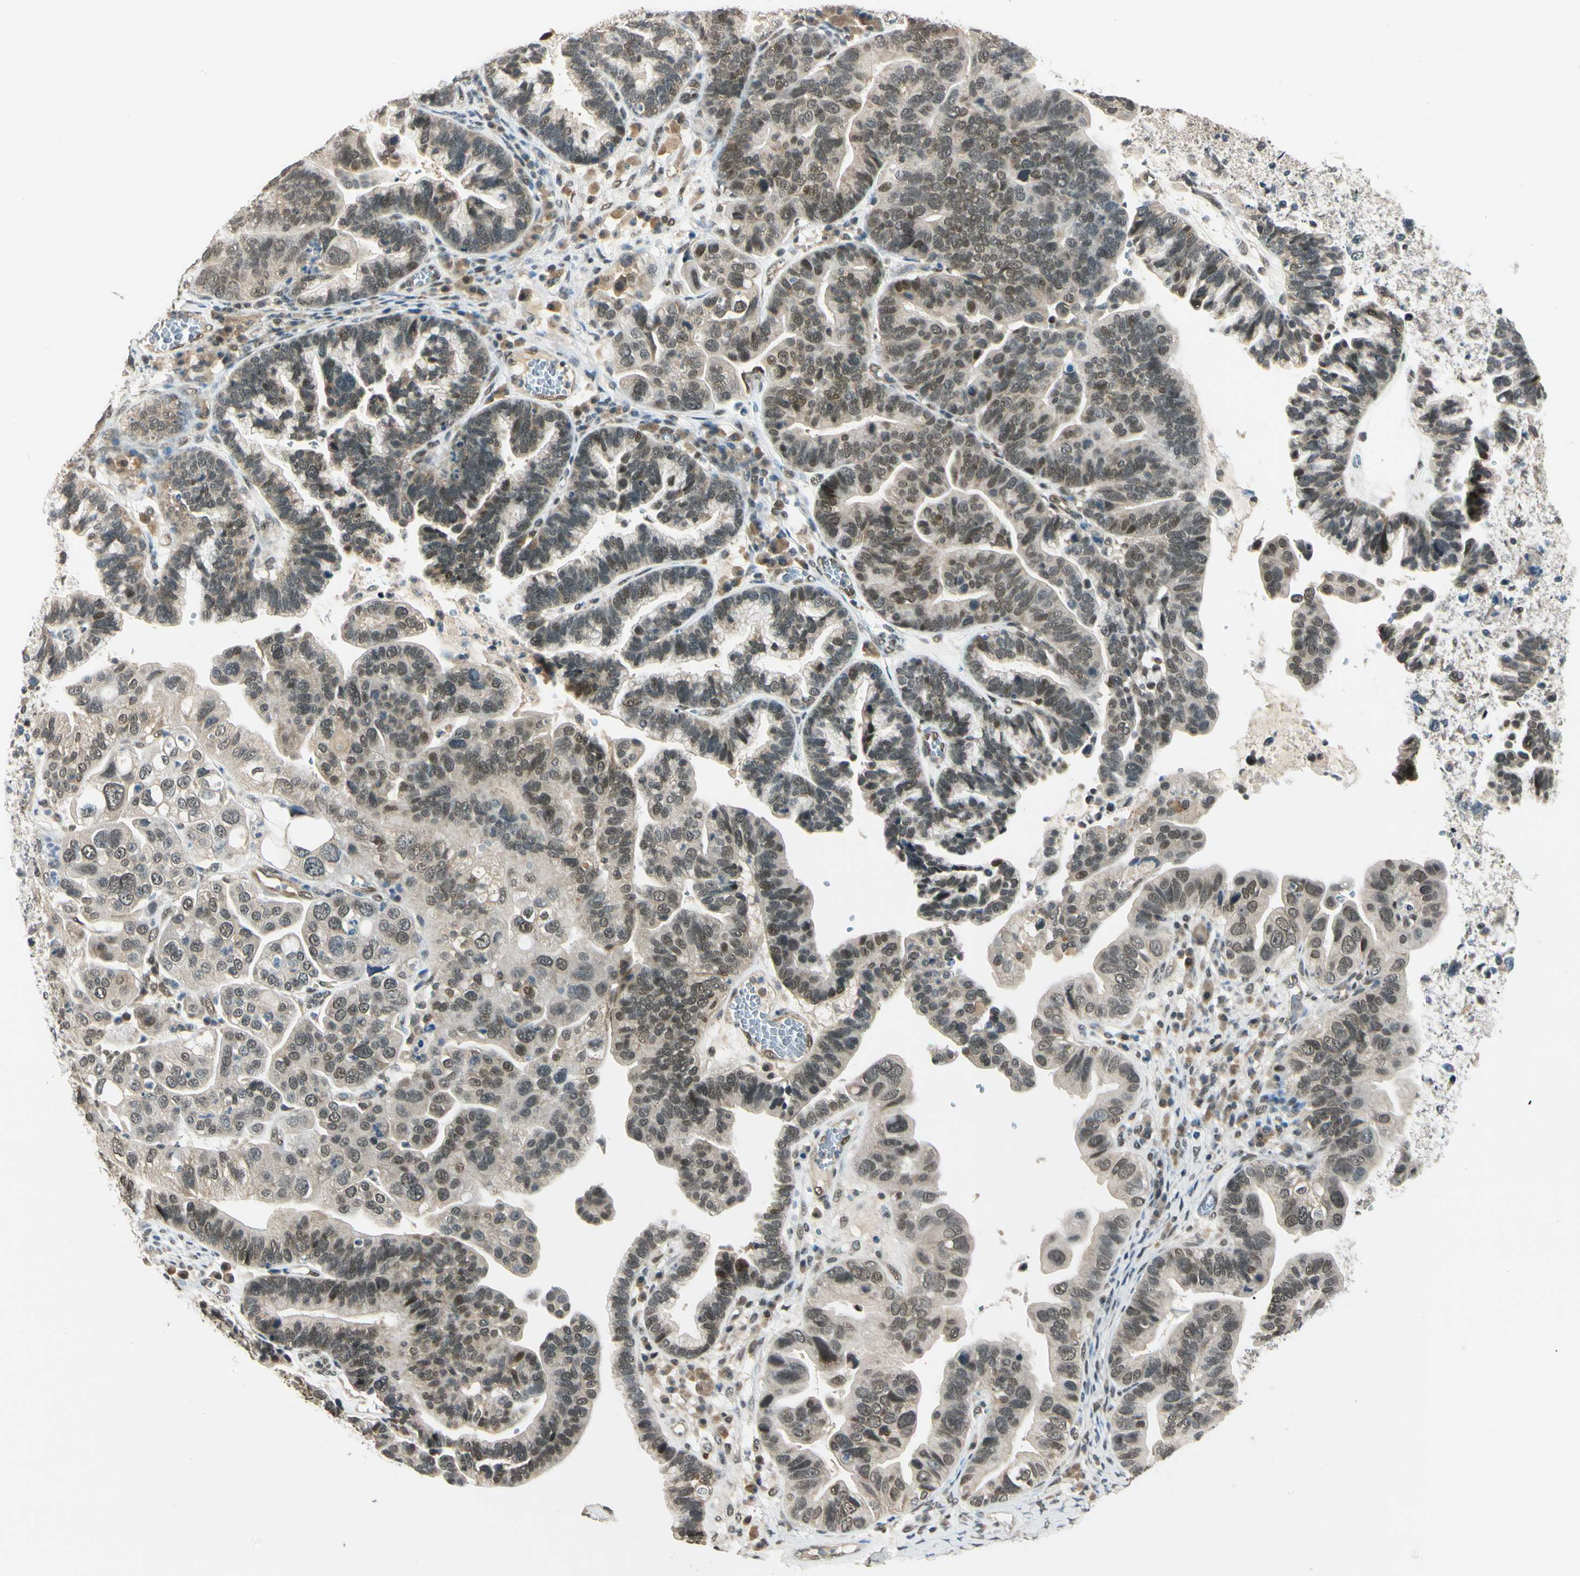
{"staining": {"intensity": "weak", "quantity": ">75%", "location": "cytoplasmic/membranous,nuclear"}, "tissue": "ovarian cancer", "cell_type": "Tumor cells", "image_type": "cancer", "snomed": [{"axis": "morphology", "description": "Cystadenocarcinoma, serous, NOS"}, {"axis": "topography", "description": "Ovary"}], "caption": "IHC of human serous cystadenocarcinoma (ovarian) displays low levels of weak cytoplasmic/membranous and nuclear staining in approximately >75% of tumor cells. Nuclei are stained in blue.", "gene": "ZSCAN12", "patient": {"sex": "female", "age": 56}}